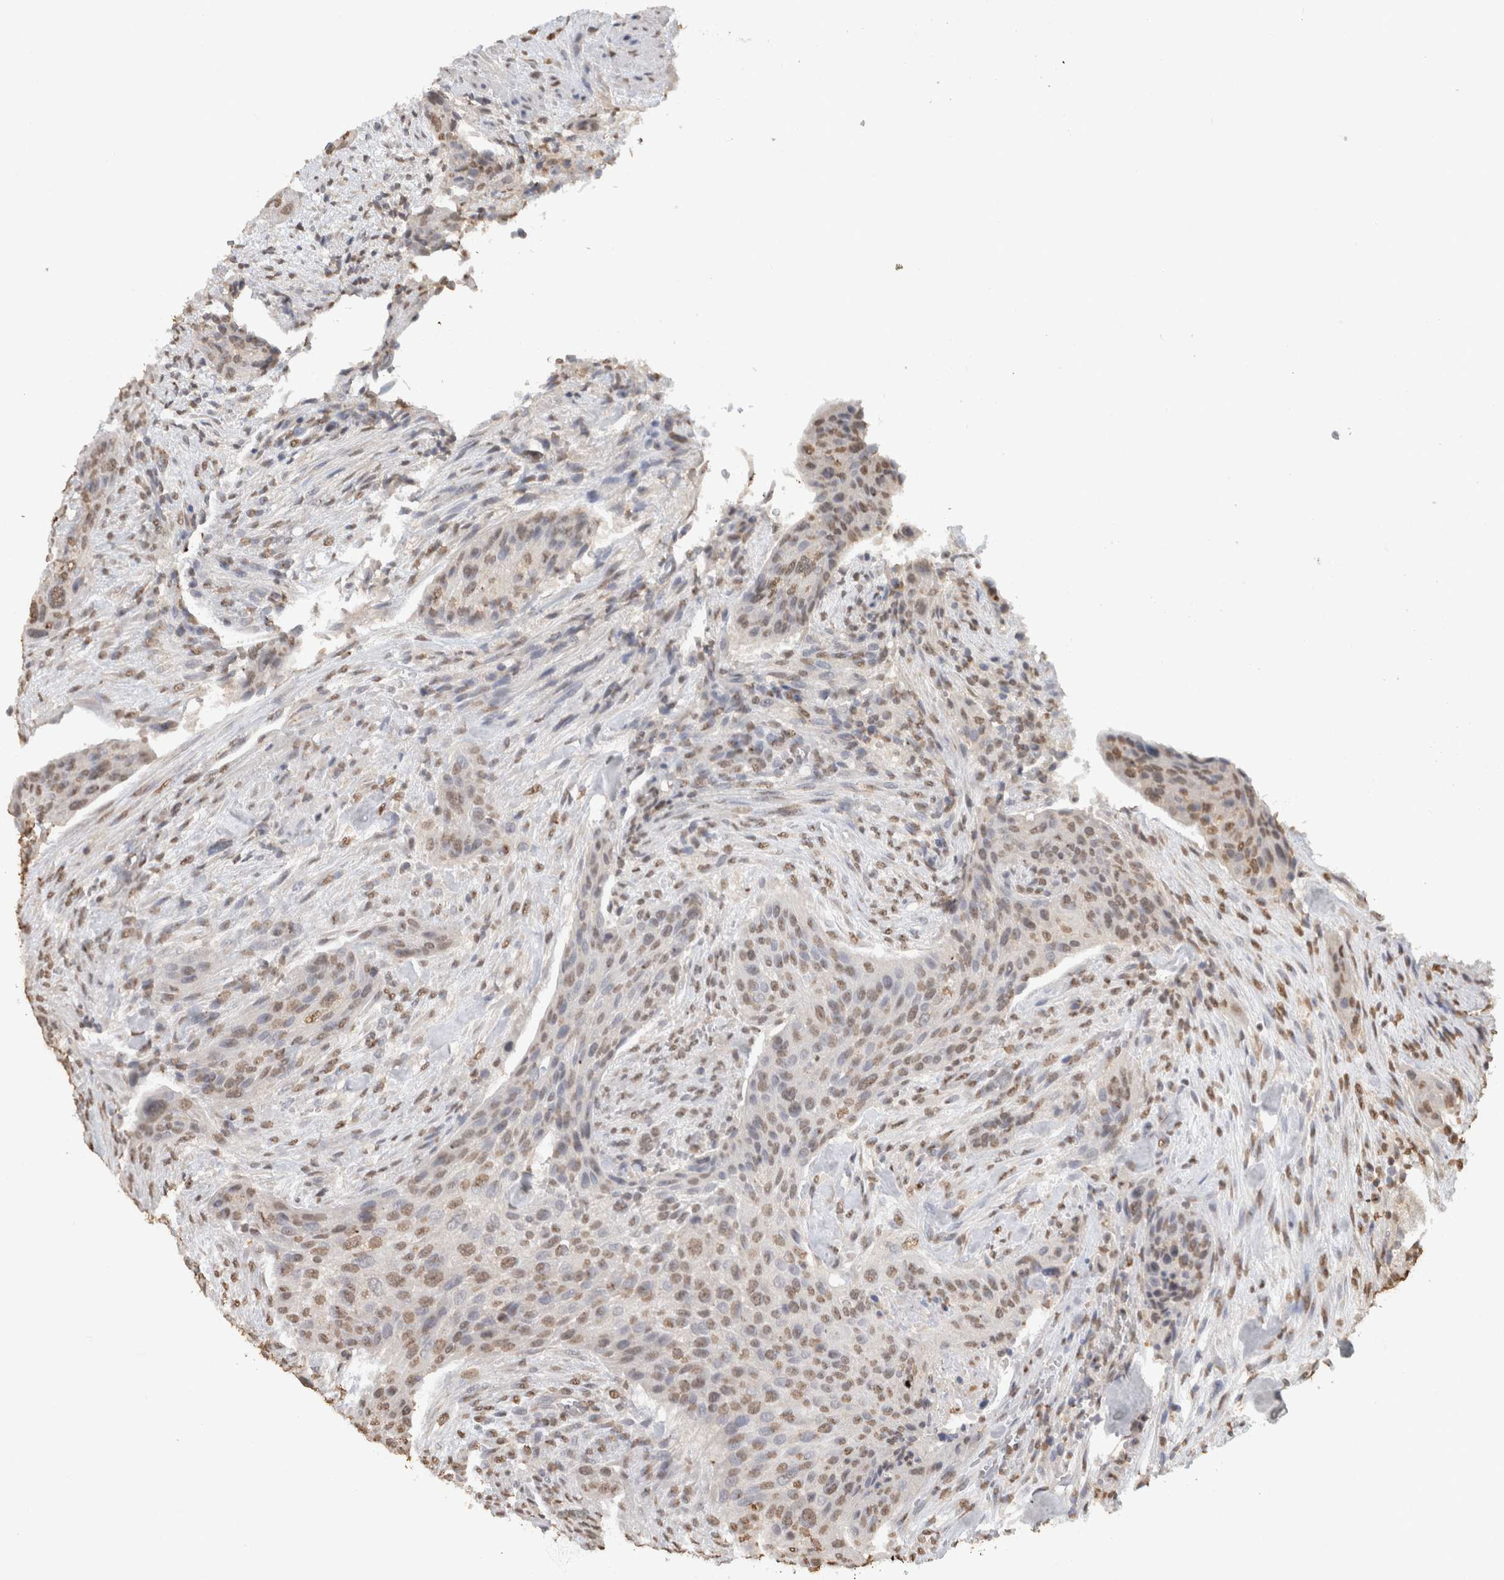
{"staining": {"intensity": "weak", "quantity": ">75%", "location": "nuclear"}, "tissue": "urothelial cancer", "cell_type": "Tumor cells", "image_type": "cancer", "snomed": [{"axis": "morphology", "description": "Urothelial carcinoma, High grade"}, {"axis": "topography", "description": "Urinary bladder"}], "caption": "Immunohistochemistry (IHC) of urothelial cancer displays low levels of weak nuclear staining in about >75% of tumor cells. The staining was performed using DAB (3,3'-diaminobenzidine), with brown indicating positive protein expression. Nuclei are stained blue with hematoxylin.", "gene": "HAND2", "patient": {"sex": "male", "age": 35}}